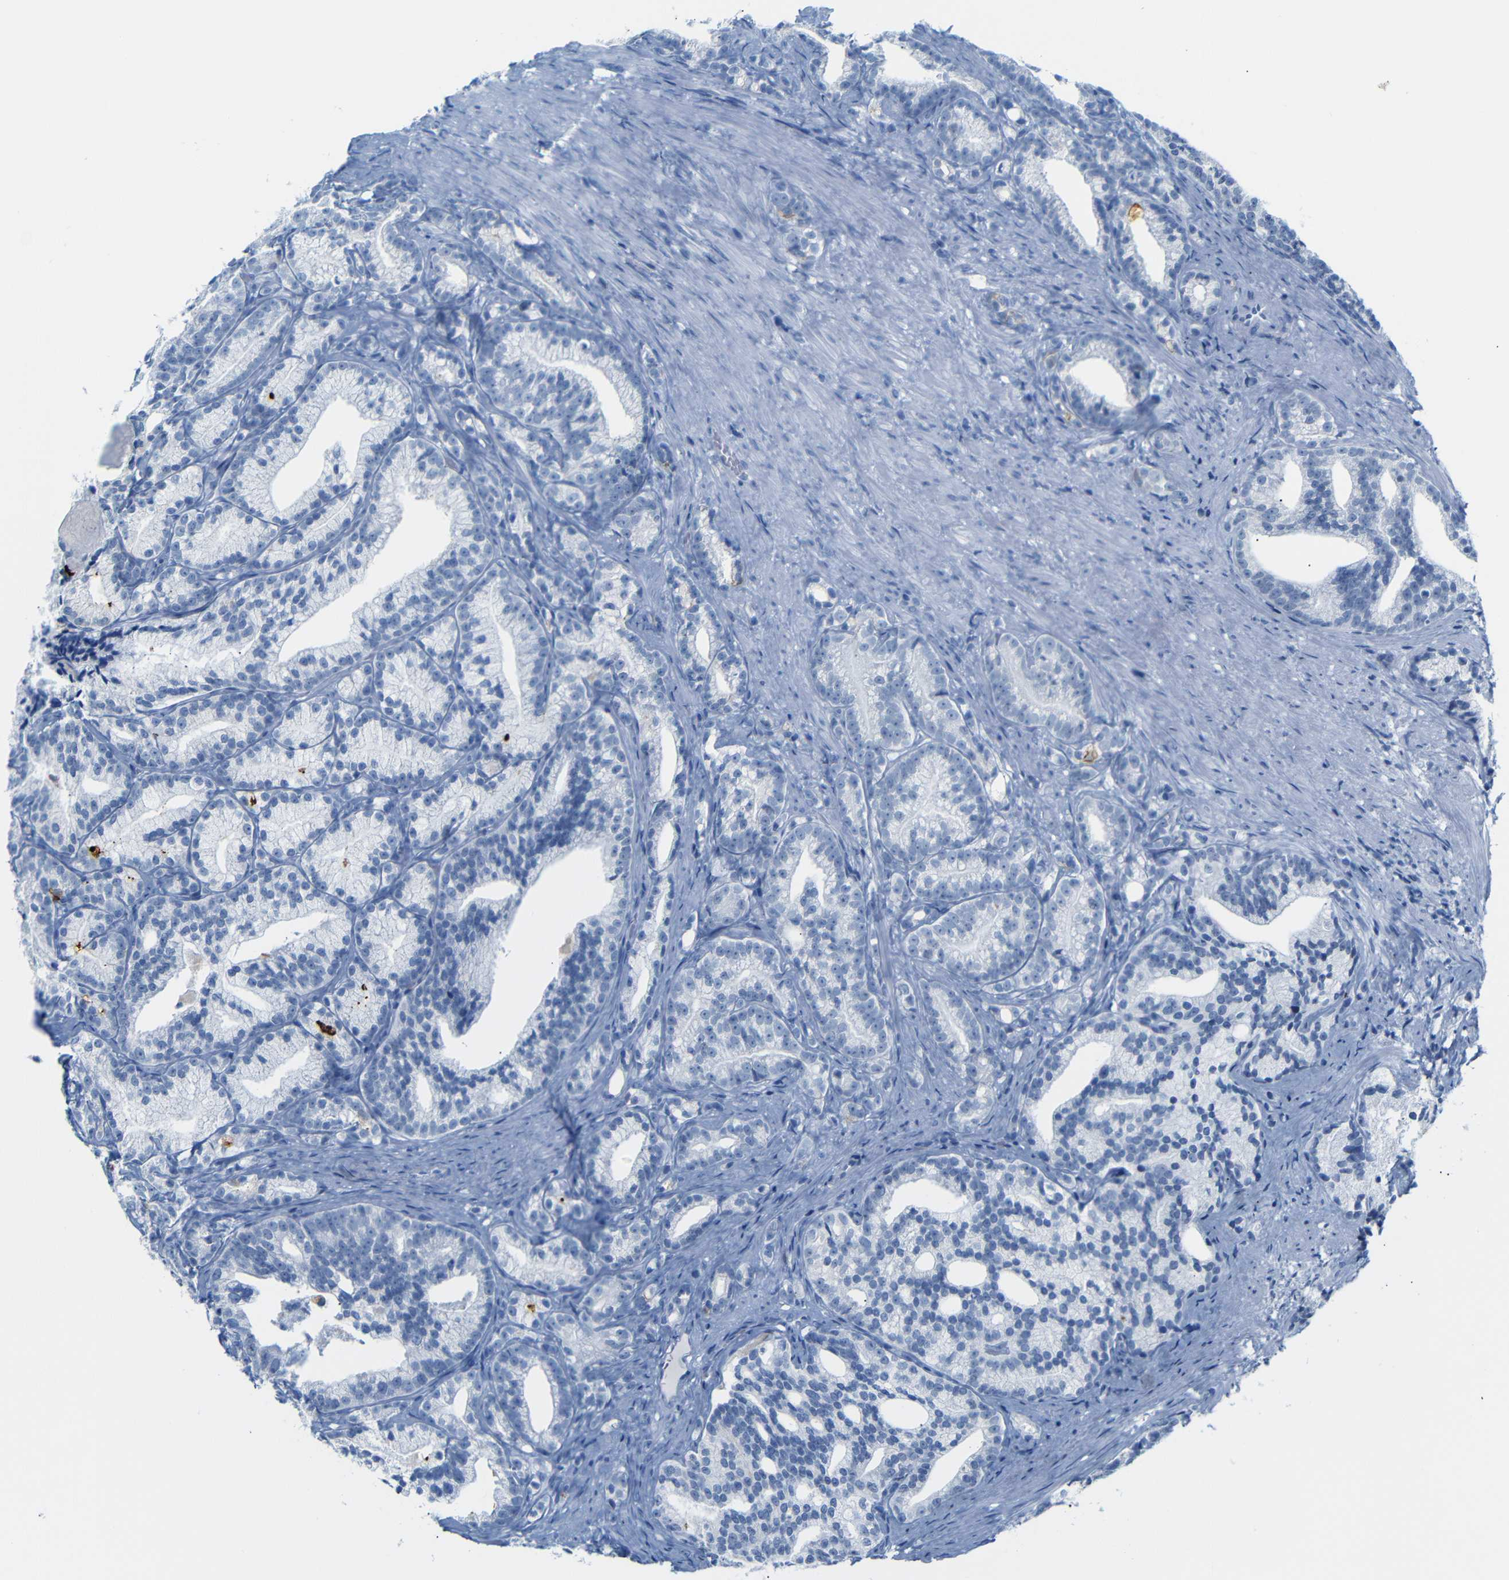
{"staining": {"intensity": "negative", "quantity": "none", "location": "none"}, "tissue": "prostate cancer", "cell_type": "Tumor cells", "image_type": "cancer", "snomed": [{"axis": "morphology", "description": "Adenocarcinoma, Low grade"}, {"axis": "topography", "description": "Prostate"}], "caption": "Prostate adenocarcinoma (low-grade) was stained to show a protein in brown. There is no significant positivity in tumor cells. (DAB (3,3'-diaminobenzidine) immunohistochemistry (IHC) with hematoxylin counter stain).", "gene": "DYNAP", "patient": {"sex": "male", "age": 89}}